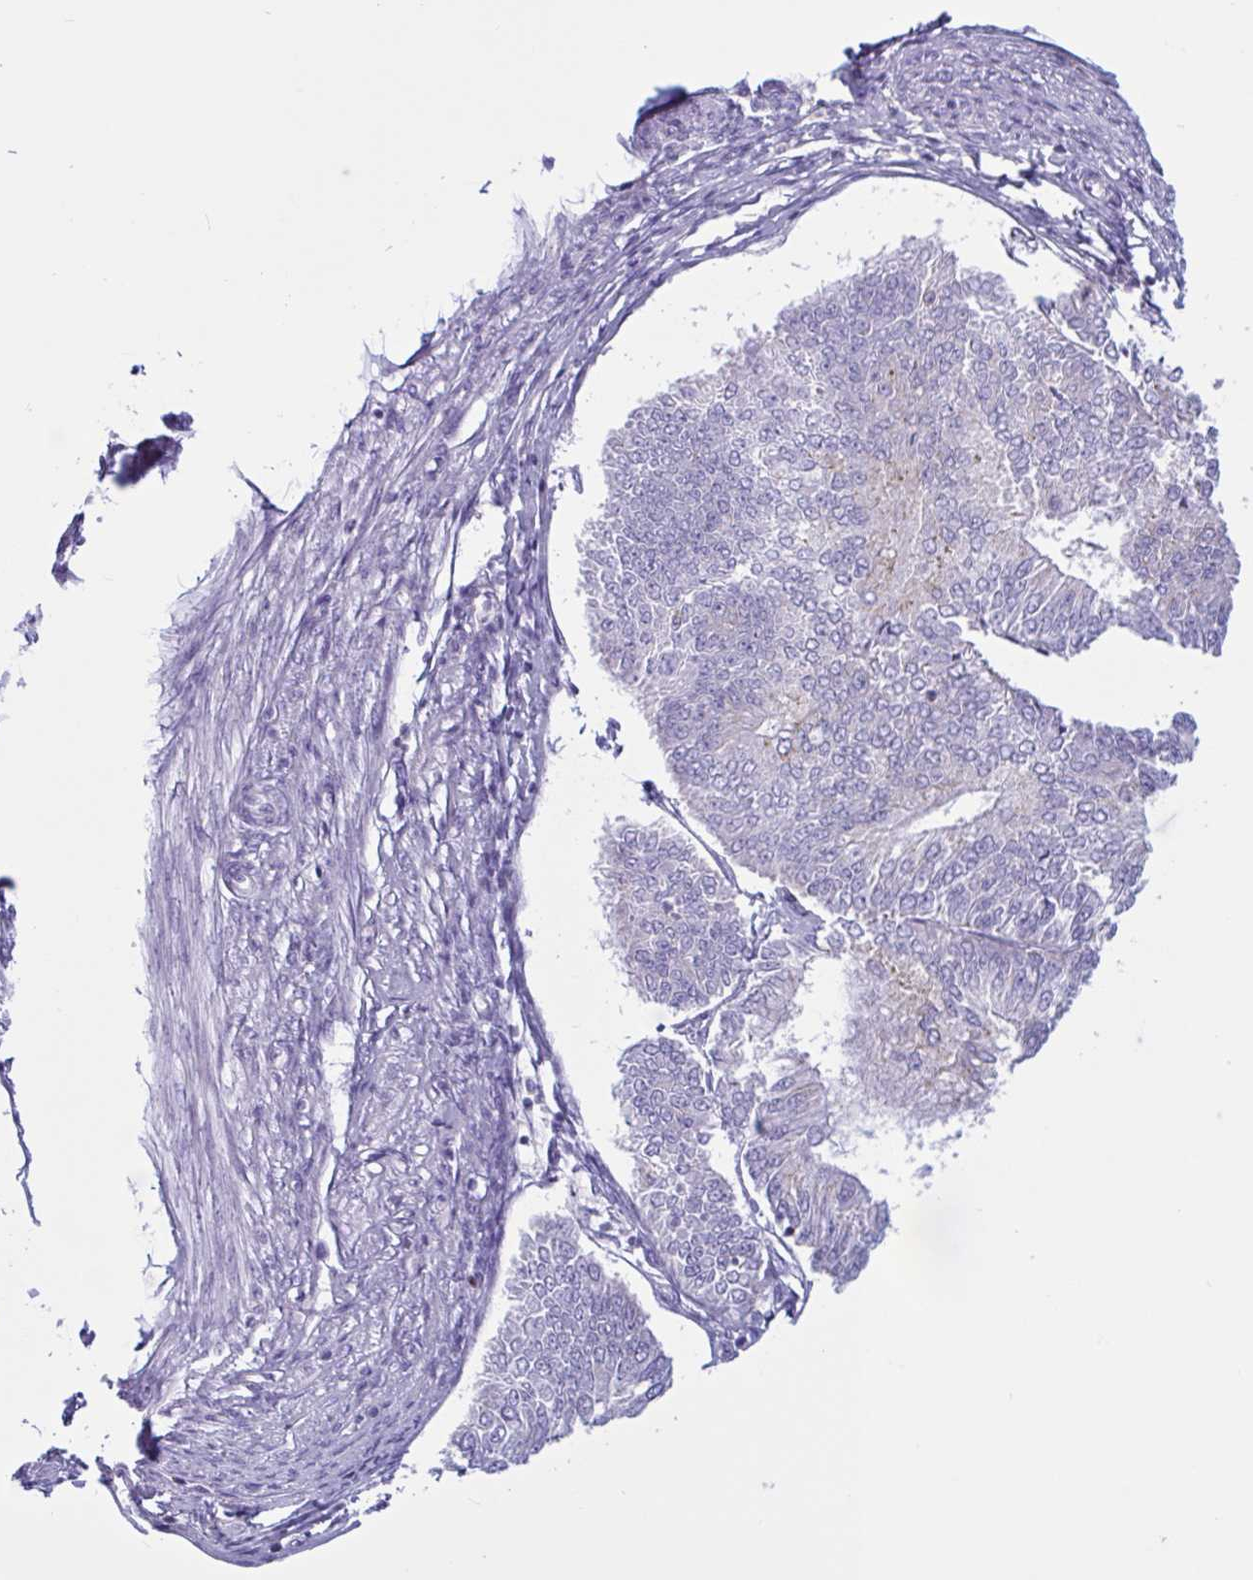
{"staining": {"intensity": "negative", "quantity": "none", "location": "none"}, "tissue": "endometrial cancer", "cell_type": "Tumor cells", "image_type": "cancer", "snomed": [{"axis": "morphology", "description": "Adenocarcinoma, NOS"}, {"axis": "topography", "description": "Endometrium"}], "caption": "A micrograph of human endometrial cancer is negative for staining in tumor cells.", "gene": "XCL1", "patient": {"sex": "female", "age": 58}}